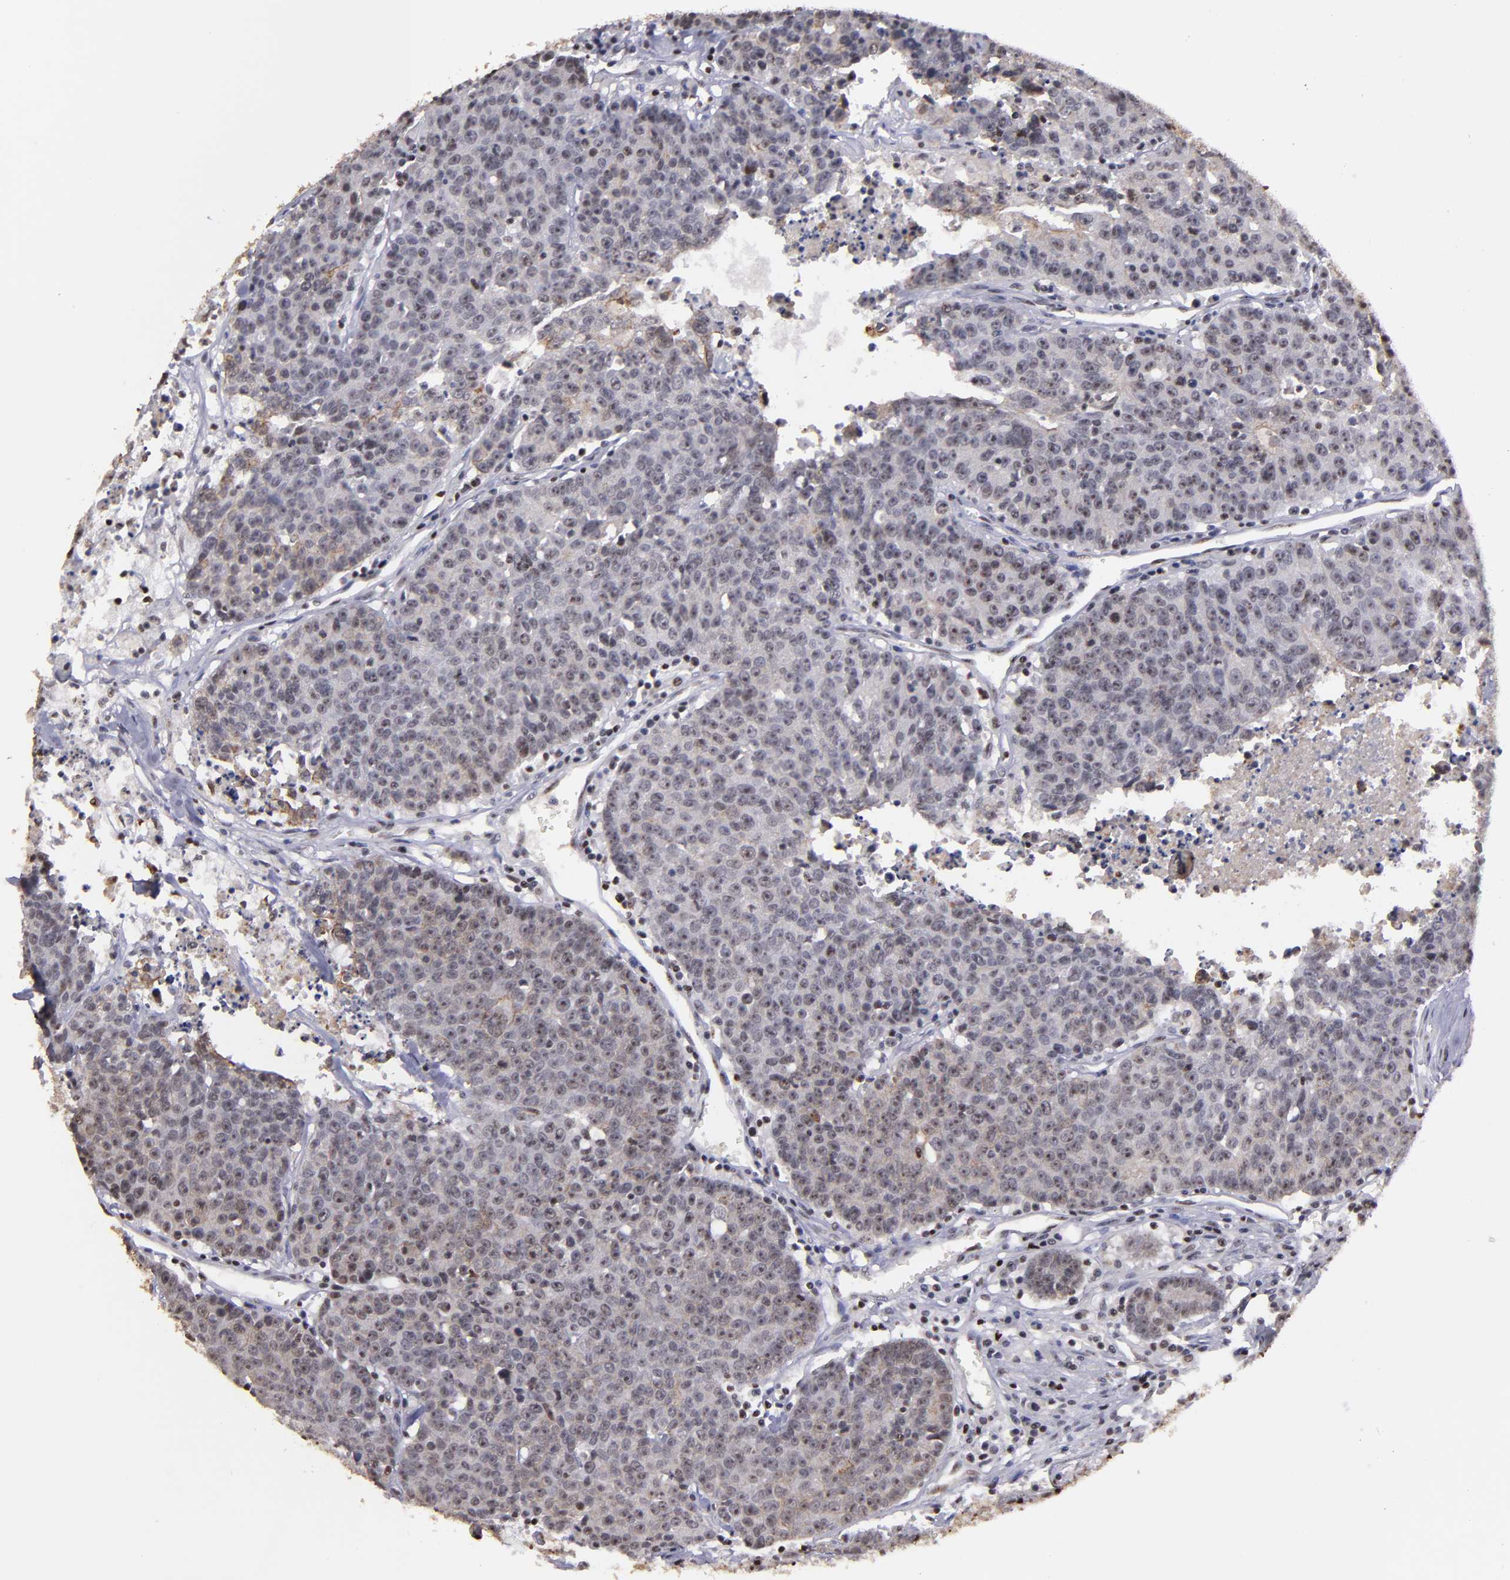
{"staining": {"intensity": "weak", "quantity": "<25%", "location": "cytoplasmic/membranous,nuclear"}, "tissue": "colorectal cancer", "cell_type": "Tumor cells", "image_type": "cancer", "snomed": [{"axis": "morphology", "description": "Adenocarcinoma, NOS"}, {"axis": "topography", "description": "Colon"}], "caption": "Immunohistochemistry (IHC) of human adenocarcinoma (colorectal) exhibits no expression in tumor cells.", "gene": "DDX24", "patient": {"sex": "female", "age": 53}}